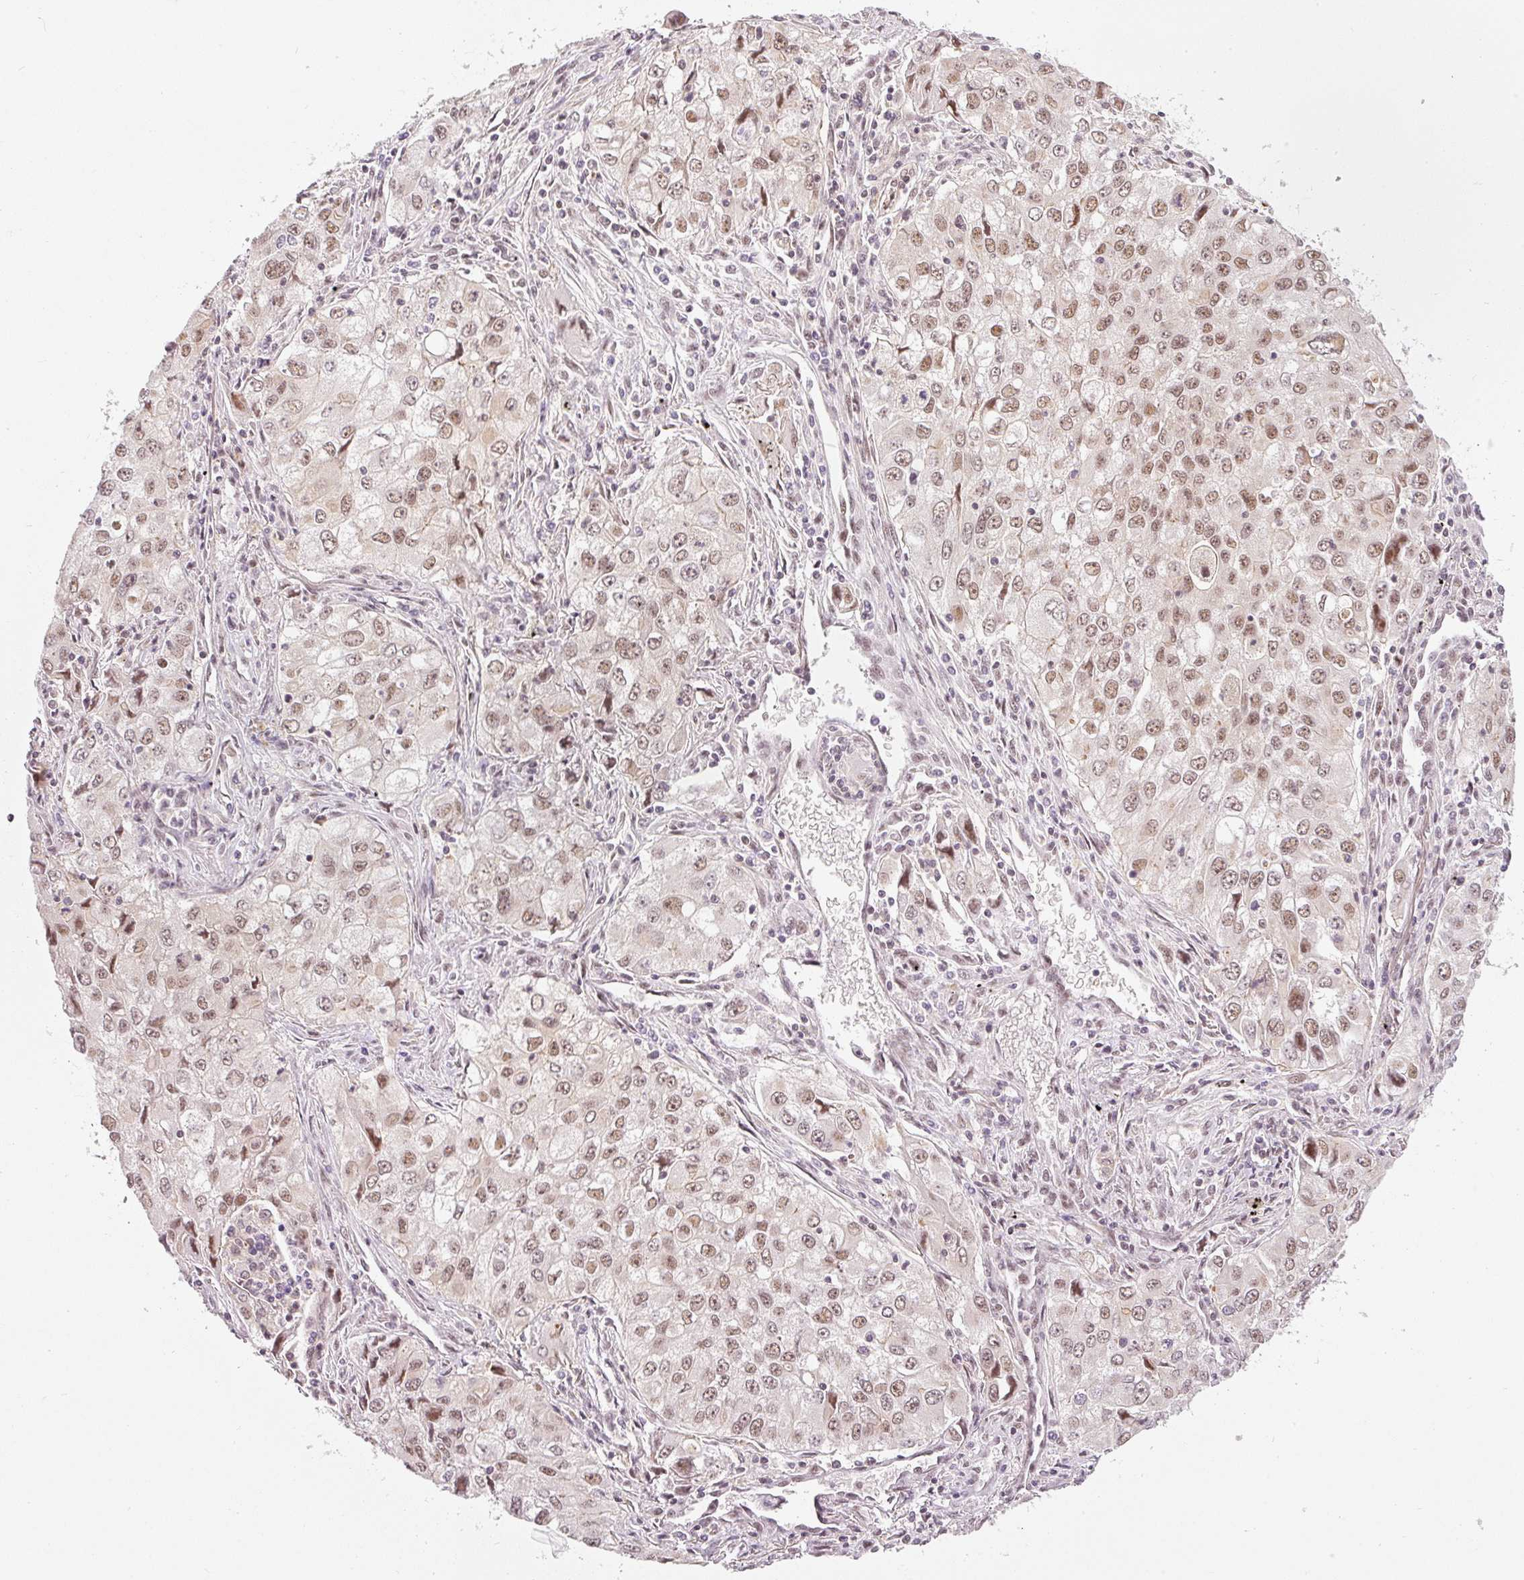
{"staining": {"intensity": "moderate", "quantity": ">75%", "location": "nuclear"}, "tissue": "lung cancer", "cell_type": "Tumor cells", "image_type": "cancer", "snomed": [{"axis": "morphology", "description": "Adenocarcinoma, NOS"}, {"axis": "morphology", "description": "Adenocarcinoma, metastatic, NOS"}, {"axis": "topography", "description": "Lymph node"}, {"axis": "topography", "description": "Lung"}], "caption": "Lung cancer tissue exhibits moderate nuclear expression in about >75% of tumor cells", "gene": "THOC6", "patient": {"sex": "female", "age": 42}}